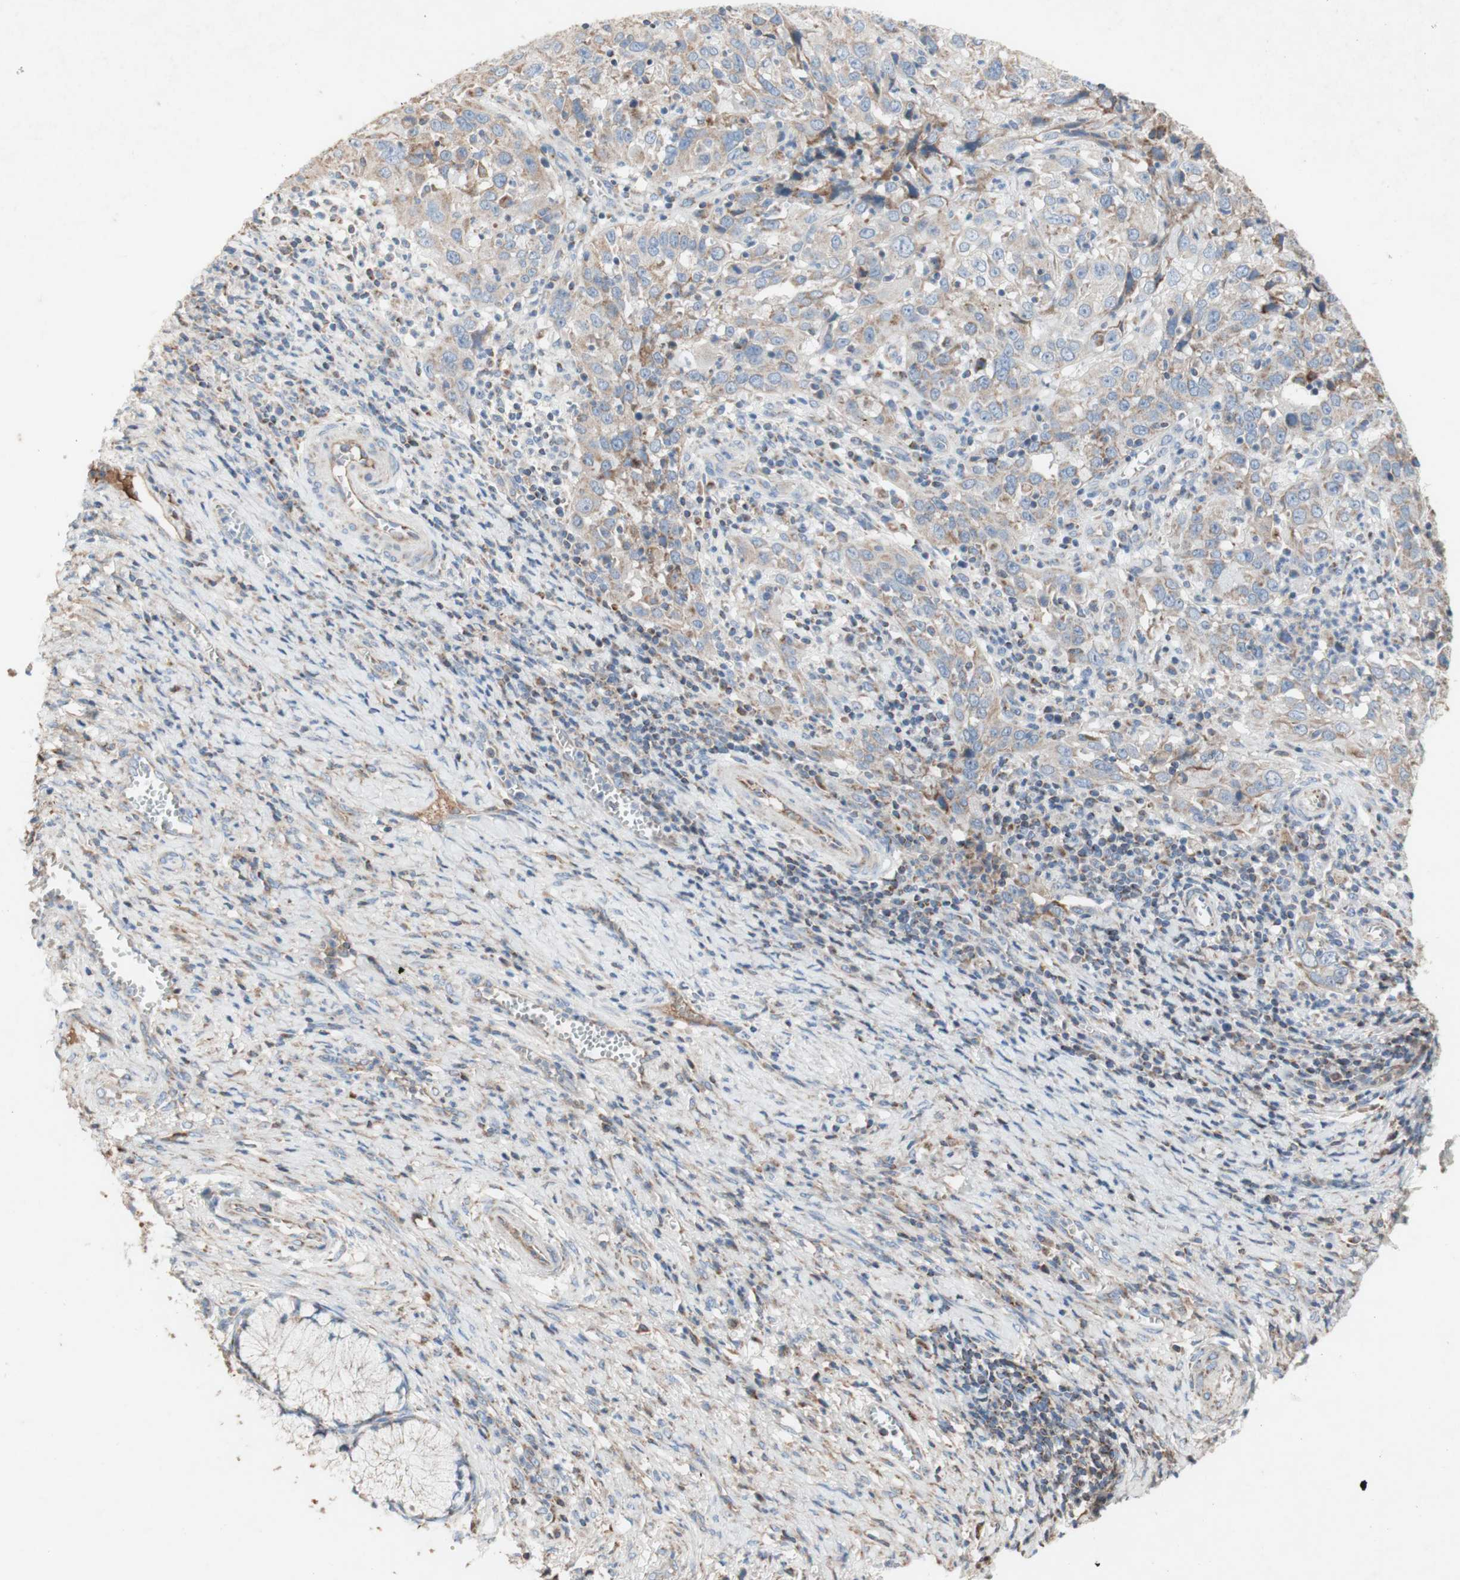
{"staining": {"intensity": "weak", "quantity": ">75%", "location": "cytoplasmic/membranous"}, "tissue": "cervical cancer", "cell_type": "Tumor cells", "image_type": "cancer", "snomed": [{"axis": "morphology", "description": "Squamous cell carcinoma, NOS"}, {"axis": "topography", "description": "Cervix"}], "caption": "Cervical cancer (squamous cell carcinoma) was stained to show a protein in brown. There is low levels of weak cytoplasmic/membranous staining in about >75% of tumor cells.", "gene": "SDHB", "patient": {"sex": "female", "age": 32}}